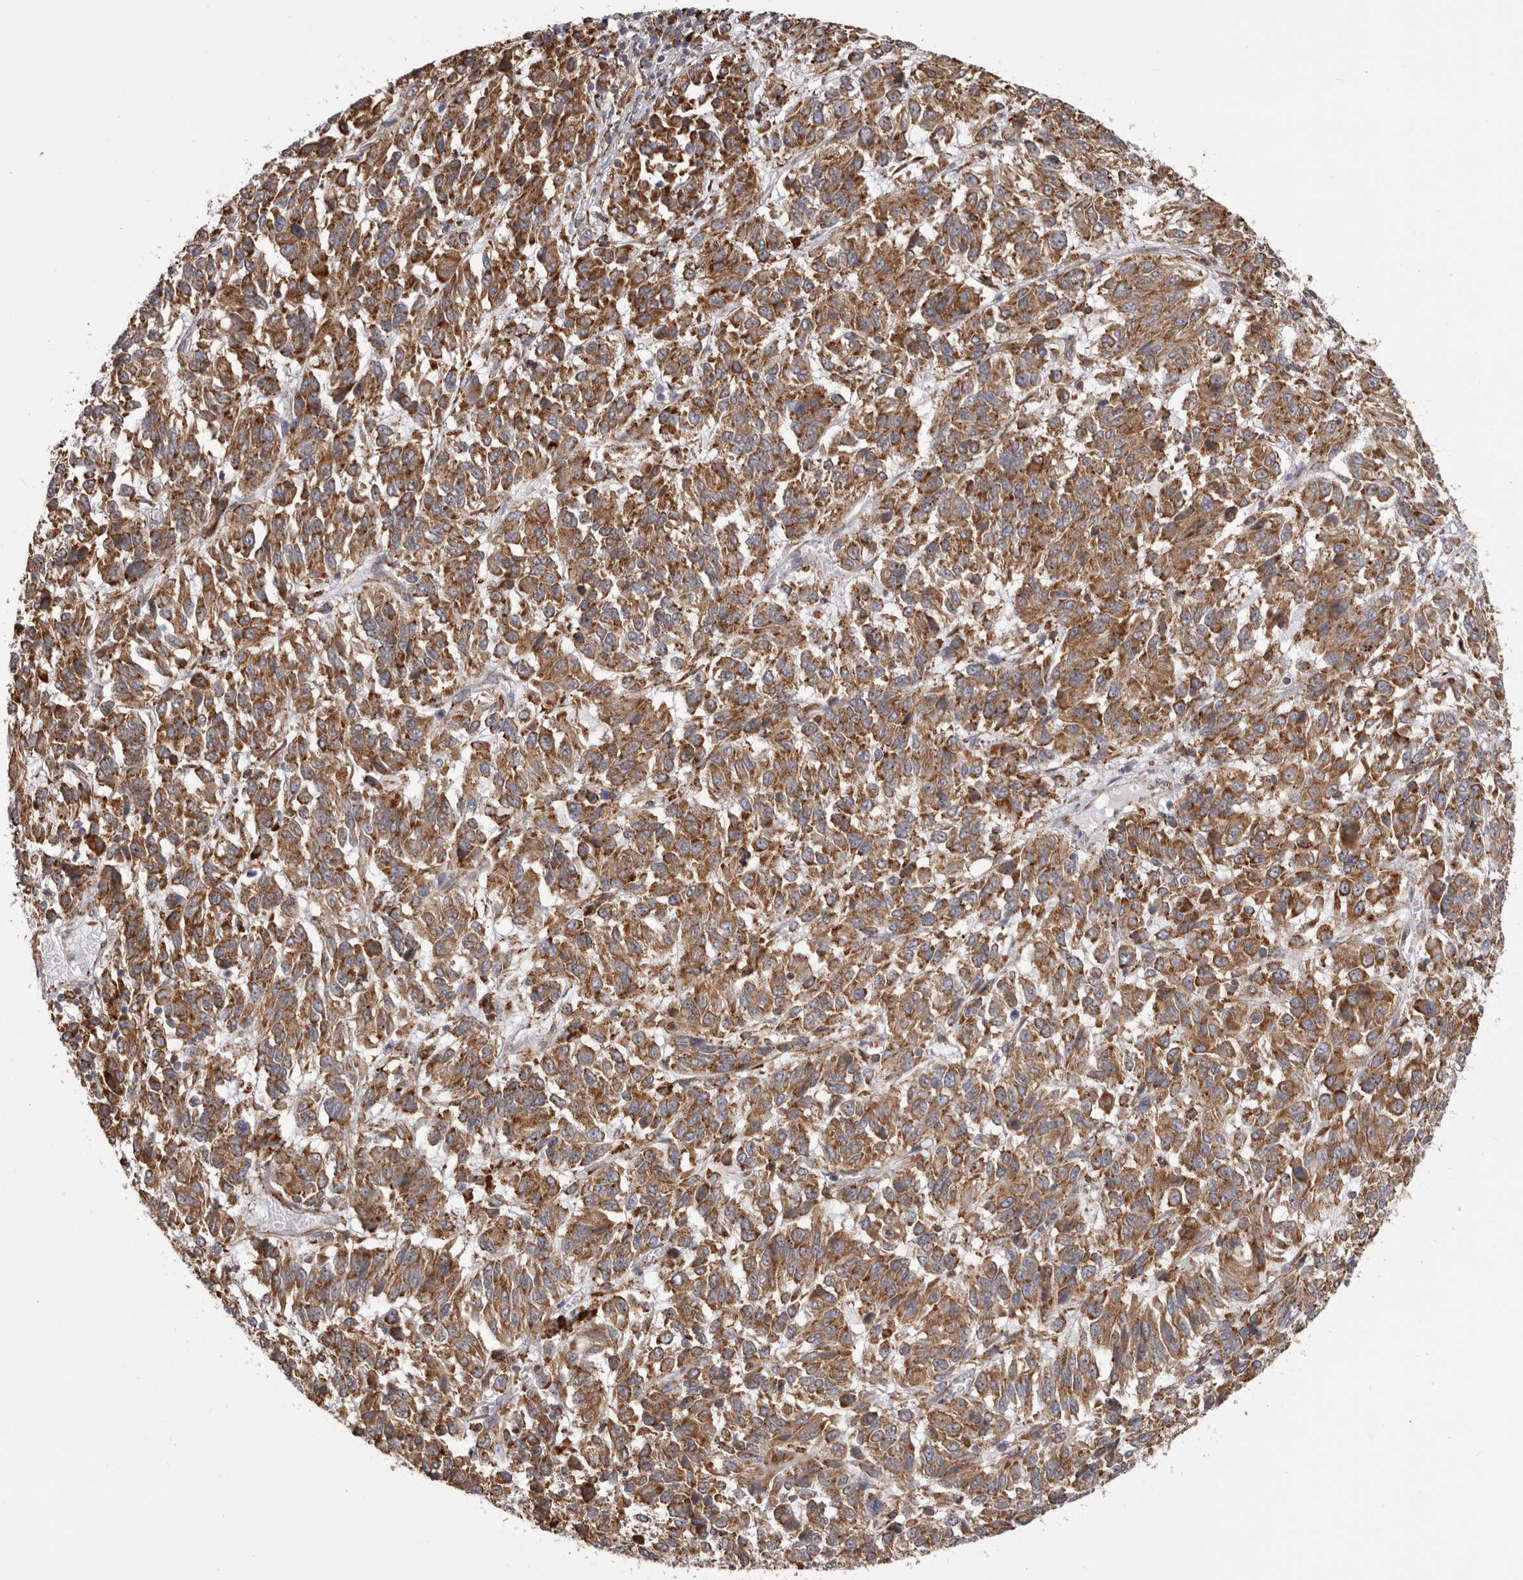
{"staining": {"intensity": "moderate", "quantity": ">75%", "location": "cytoplasmic/membranous"}, "tissue": "melanoma", "cell_type": "Tumor cells", "image_type": "cancer", "snomed": [{"axis": "morphology", "description": "Malignant melanoma, Metastatic site"}, {"axis": "topography", "description": "Lung"}], "caption": "A photomicrograph of malignant melanoma (metastatic site) stained for a protein displays moderate cytoplasmic/membranous brown staining in tumor cells.", "gene": "QRSL1", "patient": {"sex": "male", "age": 64}}